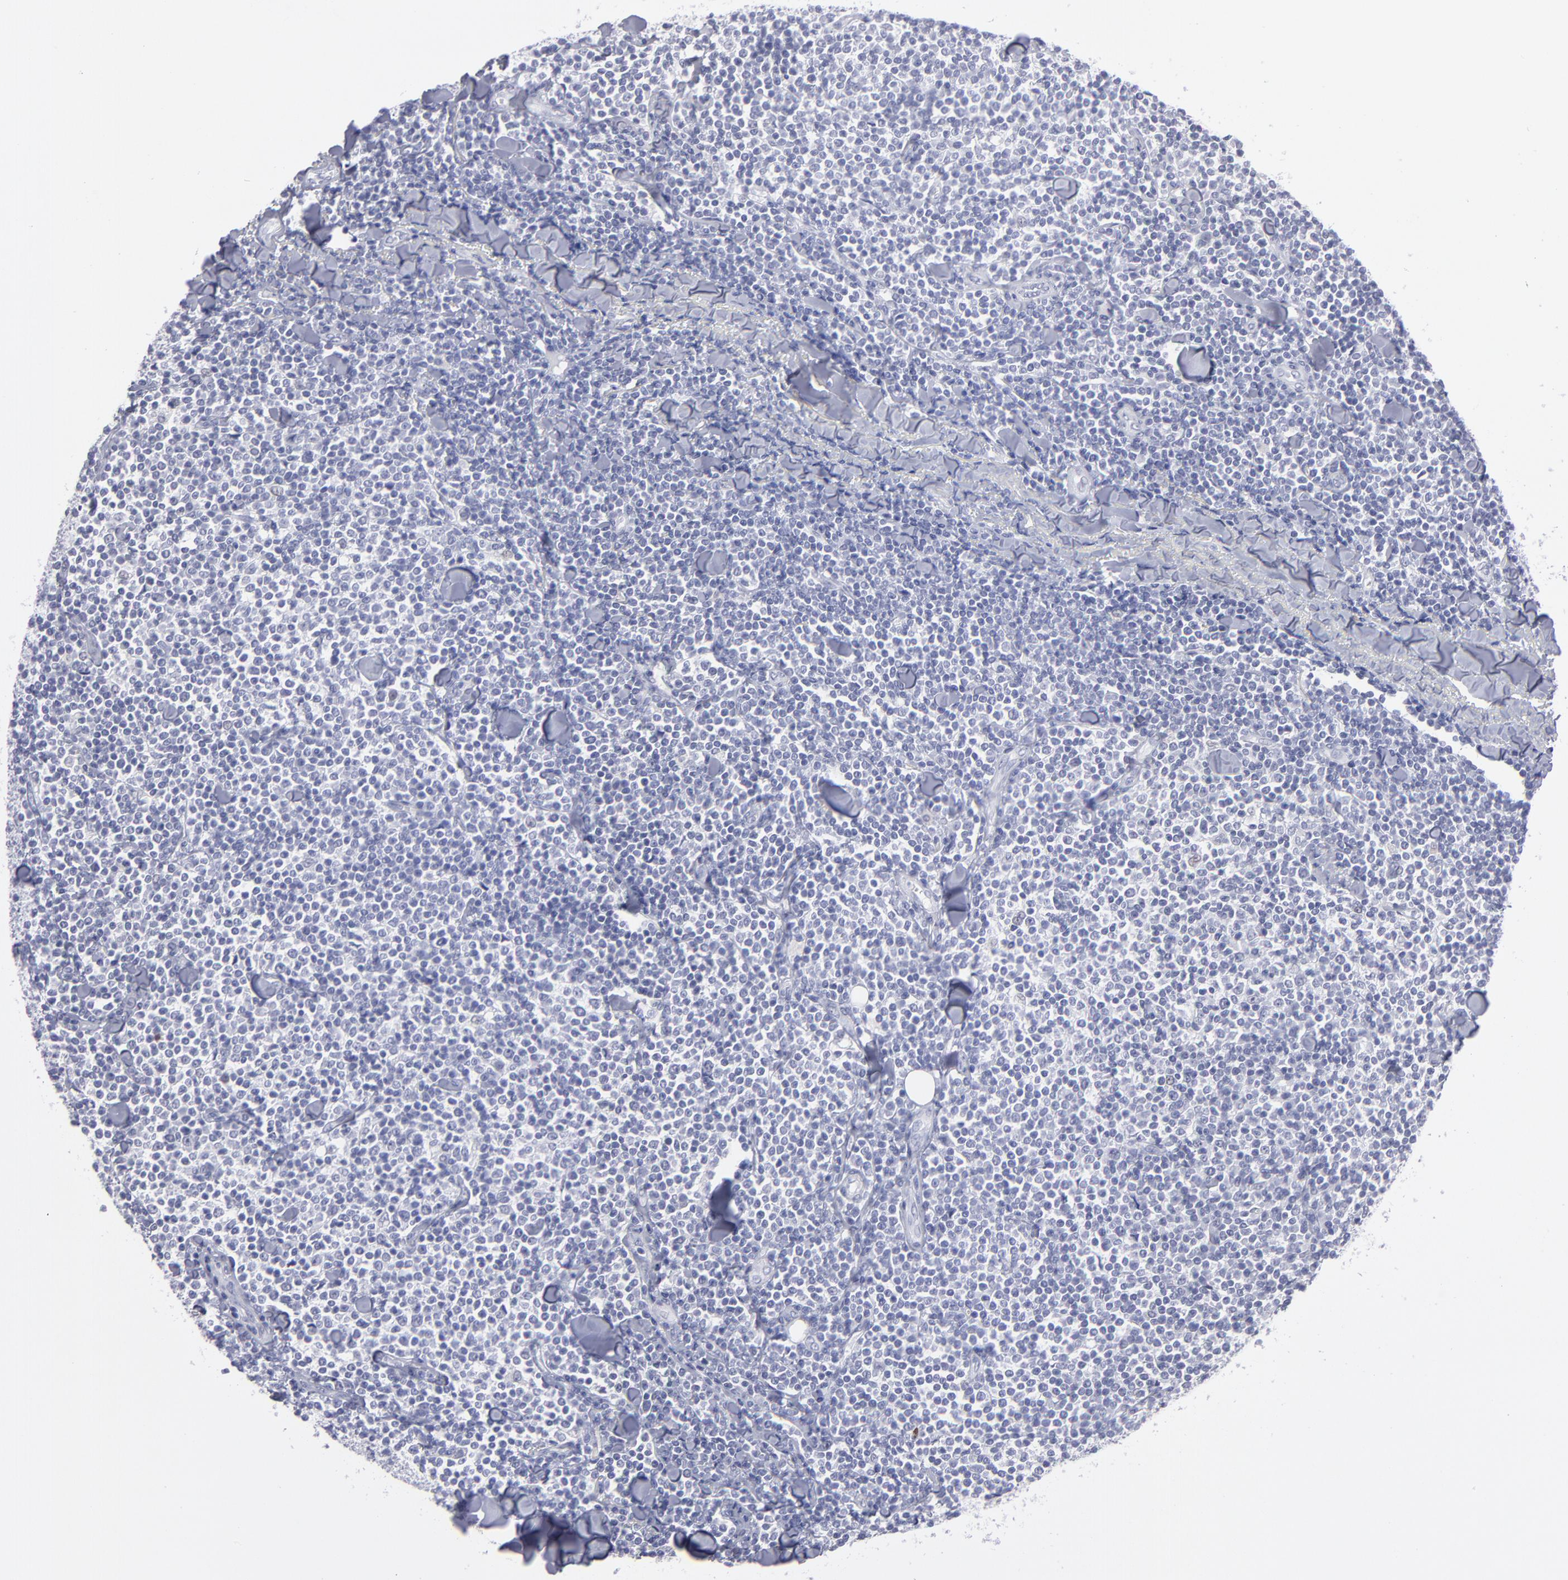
{"staining": {"intensity": "negative", "quantity": "none", "location": "none"}, "tissue": "lymphoma", "cell_type": "Tumor cells", "image_type": "cancer", "snomed": [{"axis": "morphology", "description": "Malignant lymphoma, non-Hodgkin's type, Low grade"}, {"axis": "topography", "description": "Soft tissue"}], "caption": "Tumor cells show no significant staining in lymphoma.", "gene": "ALDOB", "patient": {"sex": "male", "age": 92}}